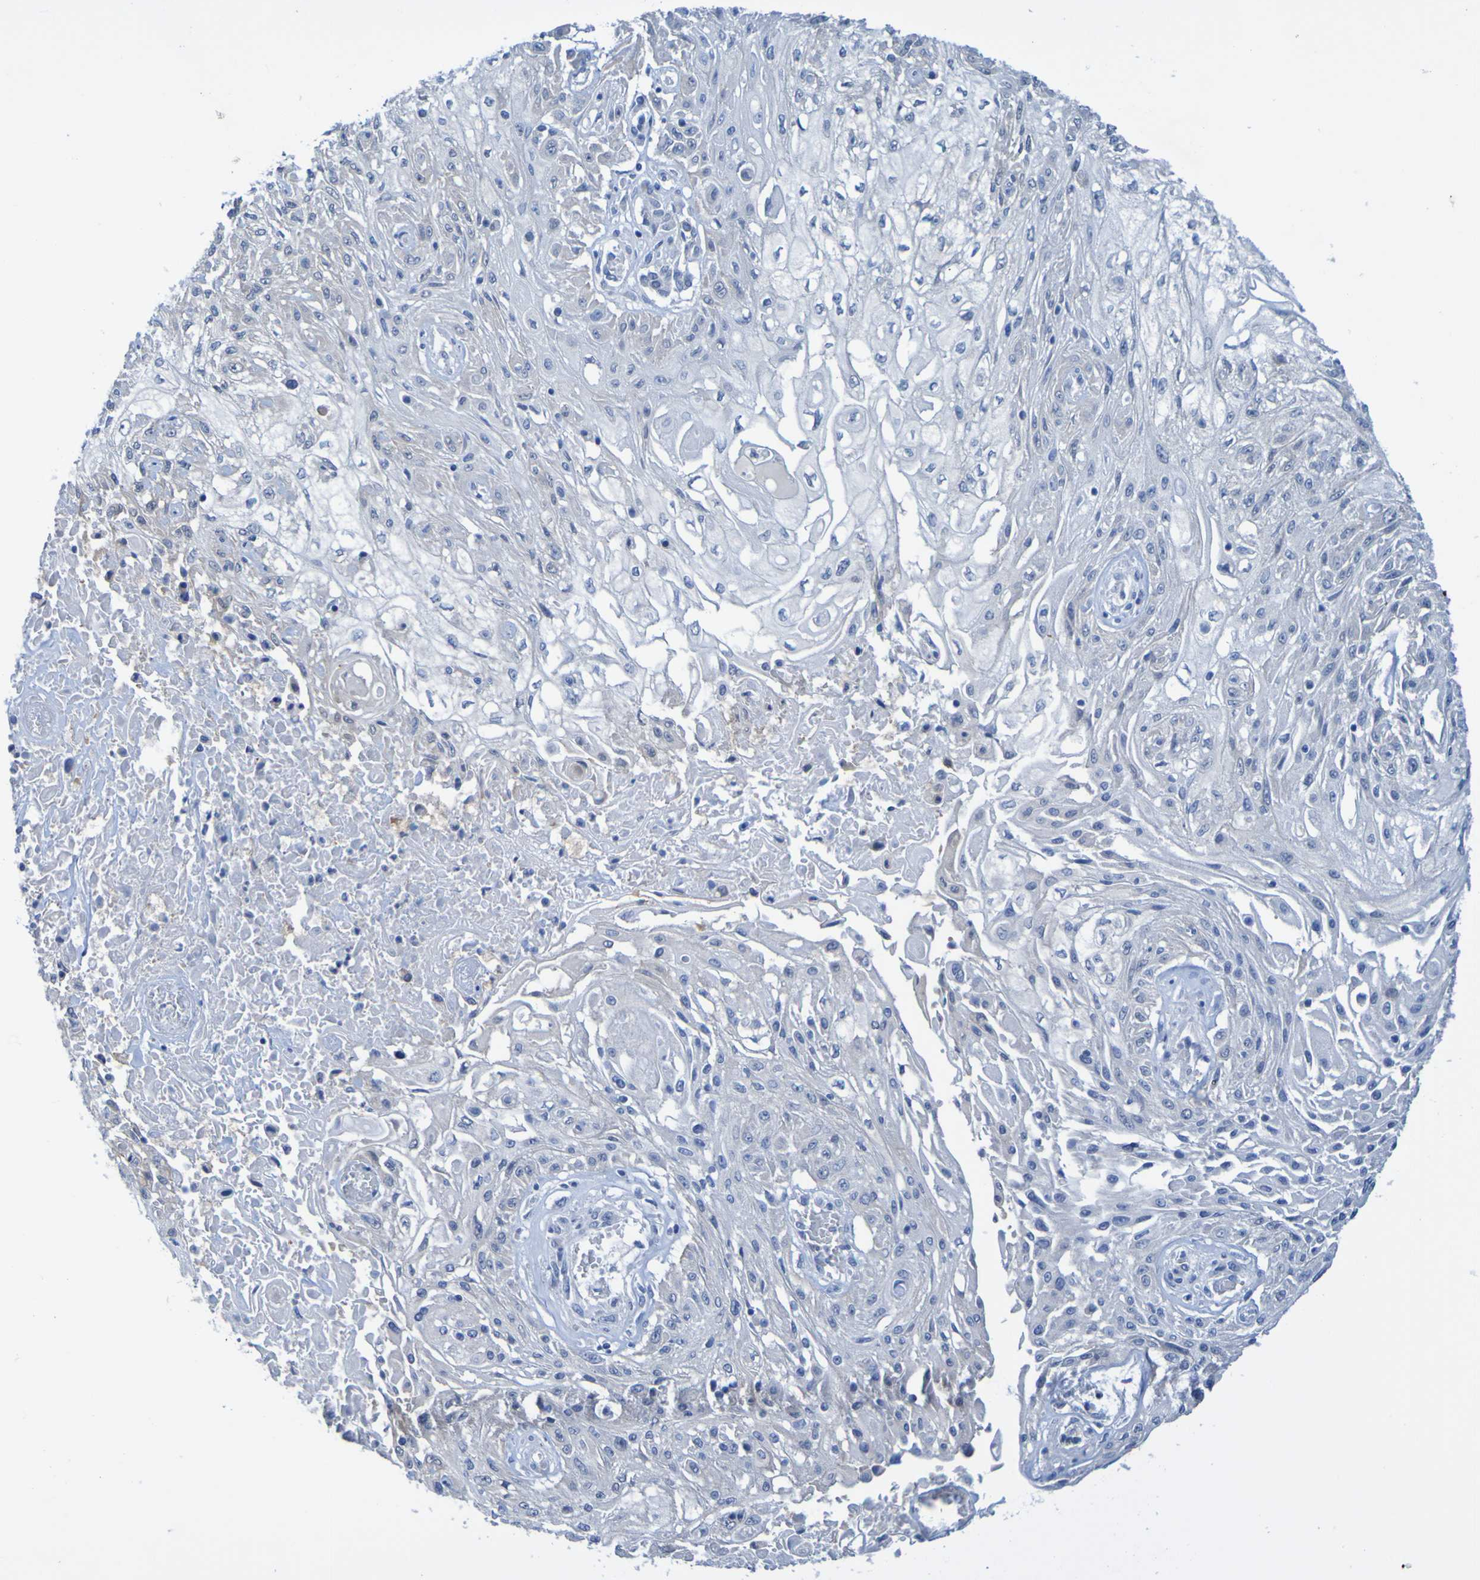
{"staining": {"intensity": "weak", "quantity": "25%-75%", "location": "cytoplasmic/membranous"}, "tissue": "skin cancer", "cell_type": "Tumor cells", "image_type": "cancer", "snomed": [{"axis": "morphology", "description": "Squamous cell carcinoma, NOS"}, {"axis": "topography", "description": "Skin"}], "caption": "Immunohistochemical staining of human squamous cell carcinoma (skin) reveals low levels of weak cytoplasmic/membranous protein positivity in about 25%-75% of tumor cells. Nuclei are stained in blue.", "gene": "ACMSD", "patient": {"sex": "male", "age": 75}}